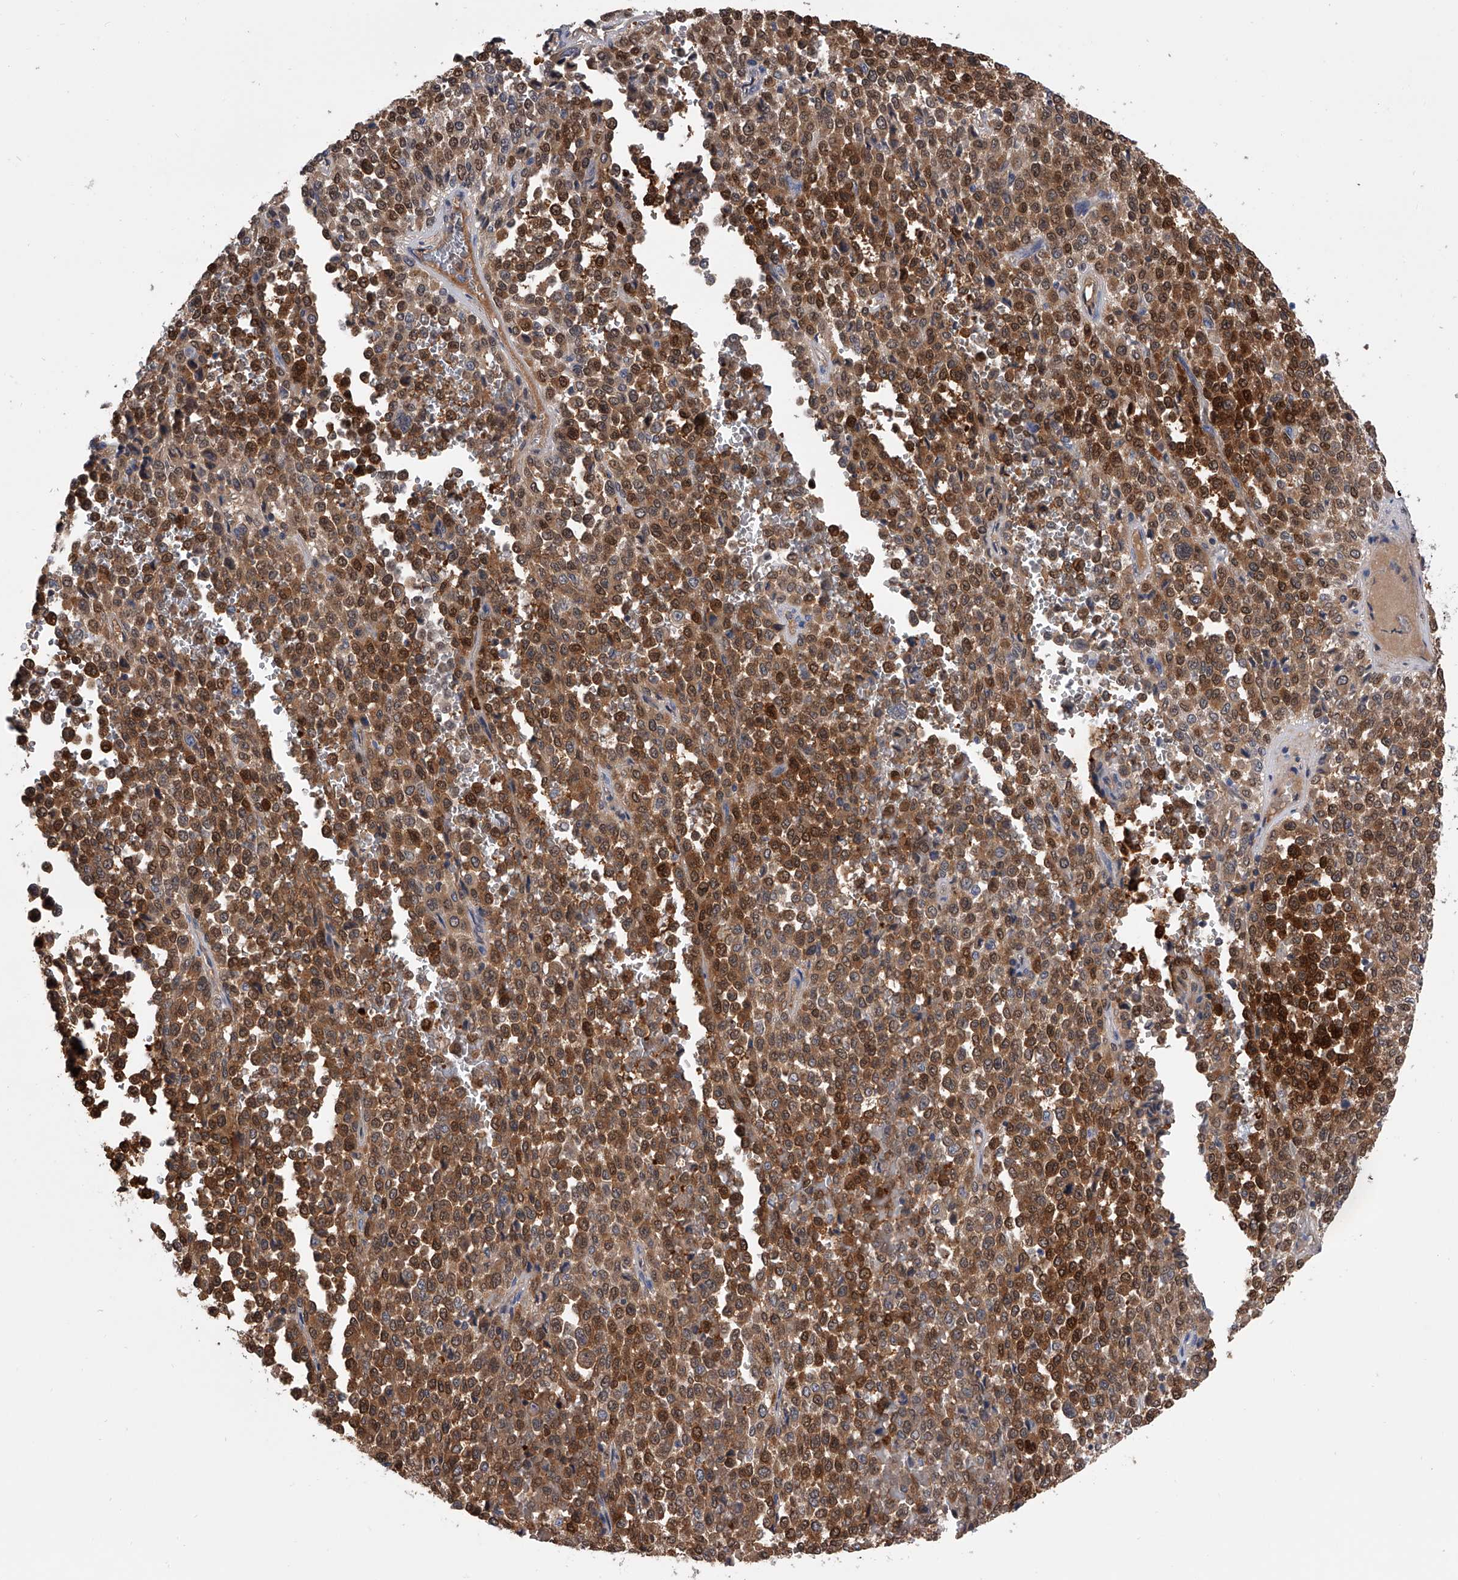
{"staining": {"intensity": "strong", "quantity": "25%-75%", "location": "cytoplasmic/membranous,nuclear"}, "tissue": "melanoma", "cell_type": "Tumor cells", "image_type": "cancer", "snomed": [{"axis": "morphology", "description": "Malignant melanoma, Metastatic site"}, {"axis": "topography", "description": "Pancreas"}], "caption": "IHC micrograph of human melanoma stained for a protein (brown), which reveals high levels of strong cytoplasmic/membranous and nuclear positivity in approximately 25%-75% of tumor cells.", "gene": "SERPINB9", "patient": {"sex": "female", "age": 30}}